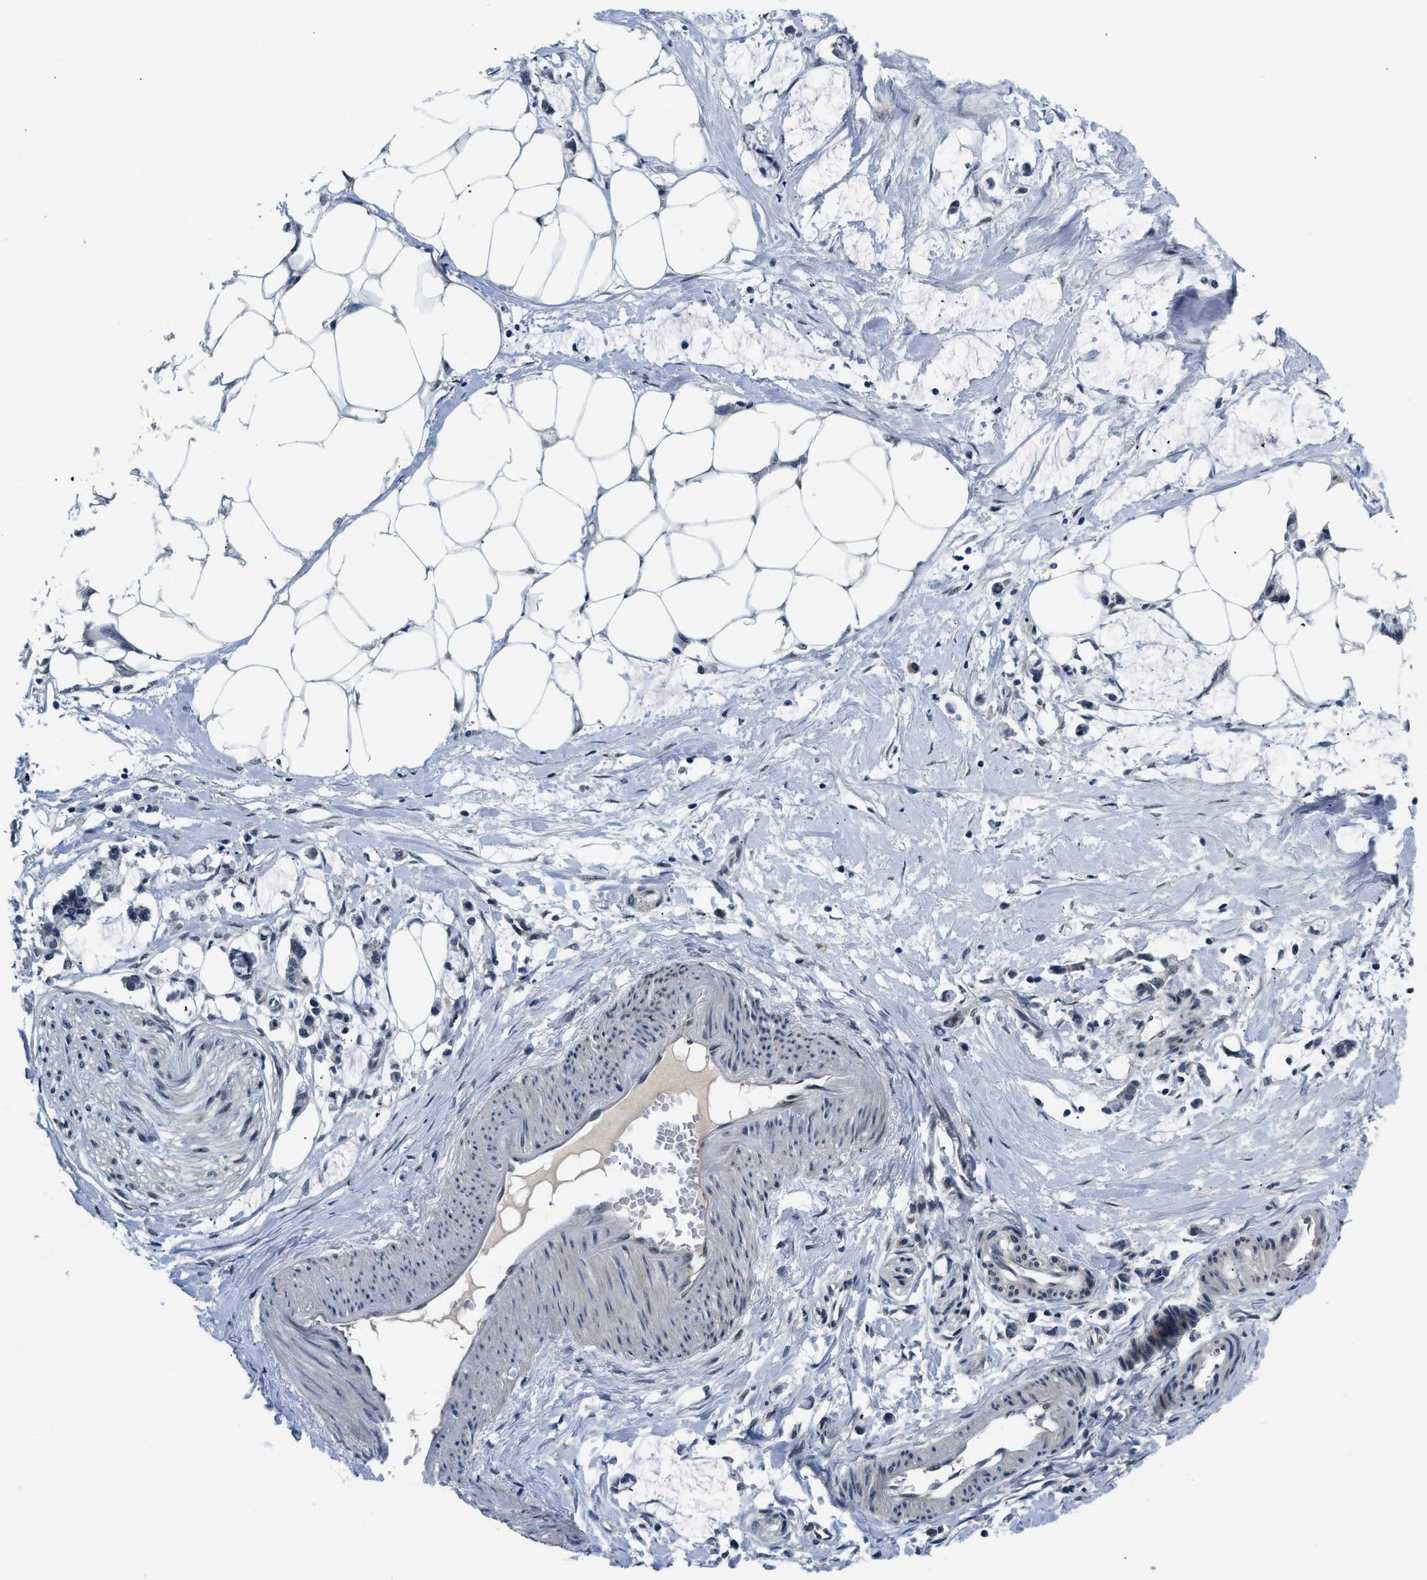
{"staining": {"intensity": "negative", "quantity": "none", "location": "none"}, "tissue": "adipose tissue", "cell_type": "Adipocytes", "image_type": "normal", "snomed": [{"axis": "morphology", "description": "Normal tissue, NOS"}, {"axis": "morphology", "description": "Adenocarcinoma, NOS"}, {"axis": "topography", "description": "Colon"}, {"axis": "topography", "description": "Peripheral nerve tissue"}], "caption": "Immunohistochemical staining of unremarkable adipose tissue demonstrates no significant staining in adipocytes.", "gene": "SMAD4", "patient": {"sex": "male", "age": 14}}